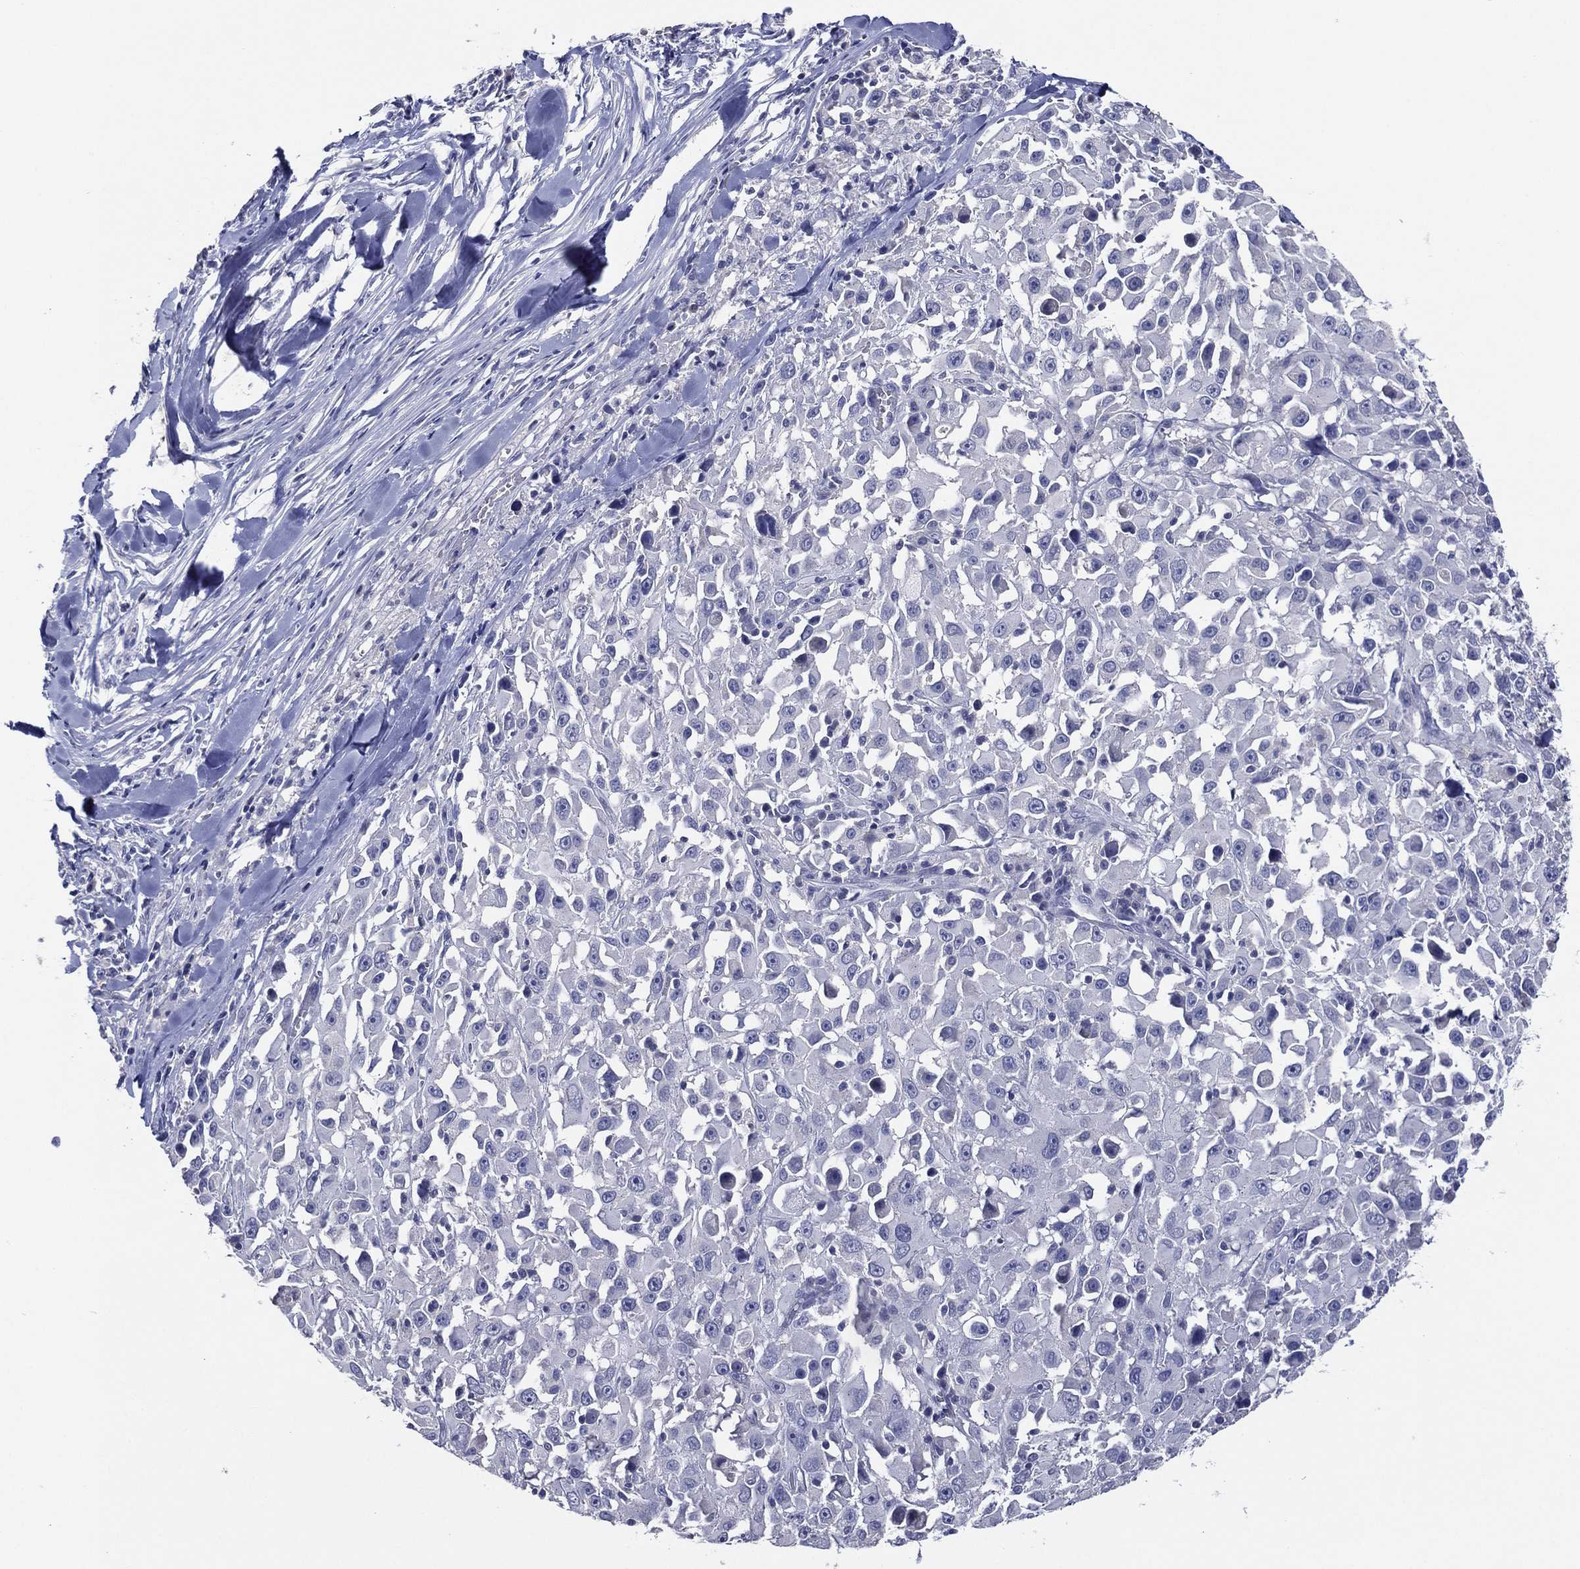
{"staining": {"intensity": "negative", "quantity": "none", "location": "none"}, "tissue": "melanoma", "cell_type": "Tumor cells", "image_type": "cancer", "snomed": [{"axis": "morphology", "description": "Malignant melanoma, Metastatic site"}, {"axis": "topography", "description": "Lymph node"}], "caption": "Photomicrograph shows no significant protein staining in tumor cells of malignant melanoma (metastatic site).", "gene": "SLC13A4", "patient": {"sex": "male", "age": 50}}